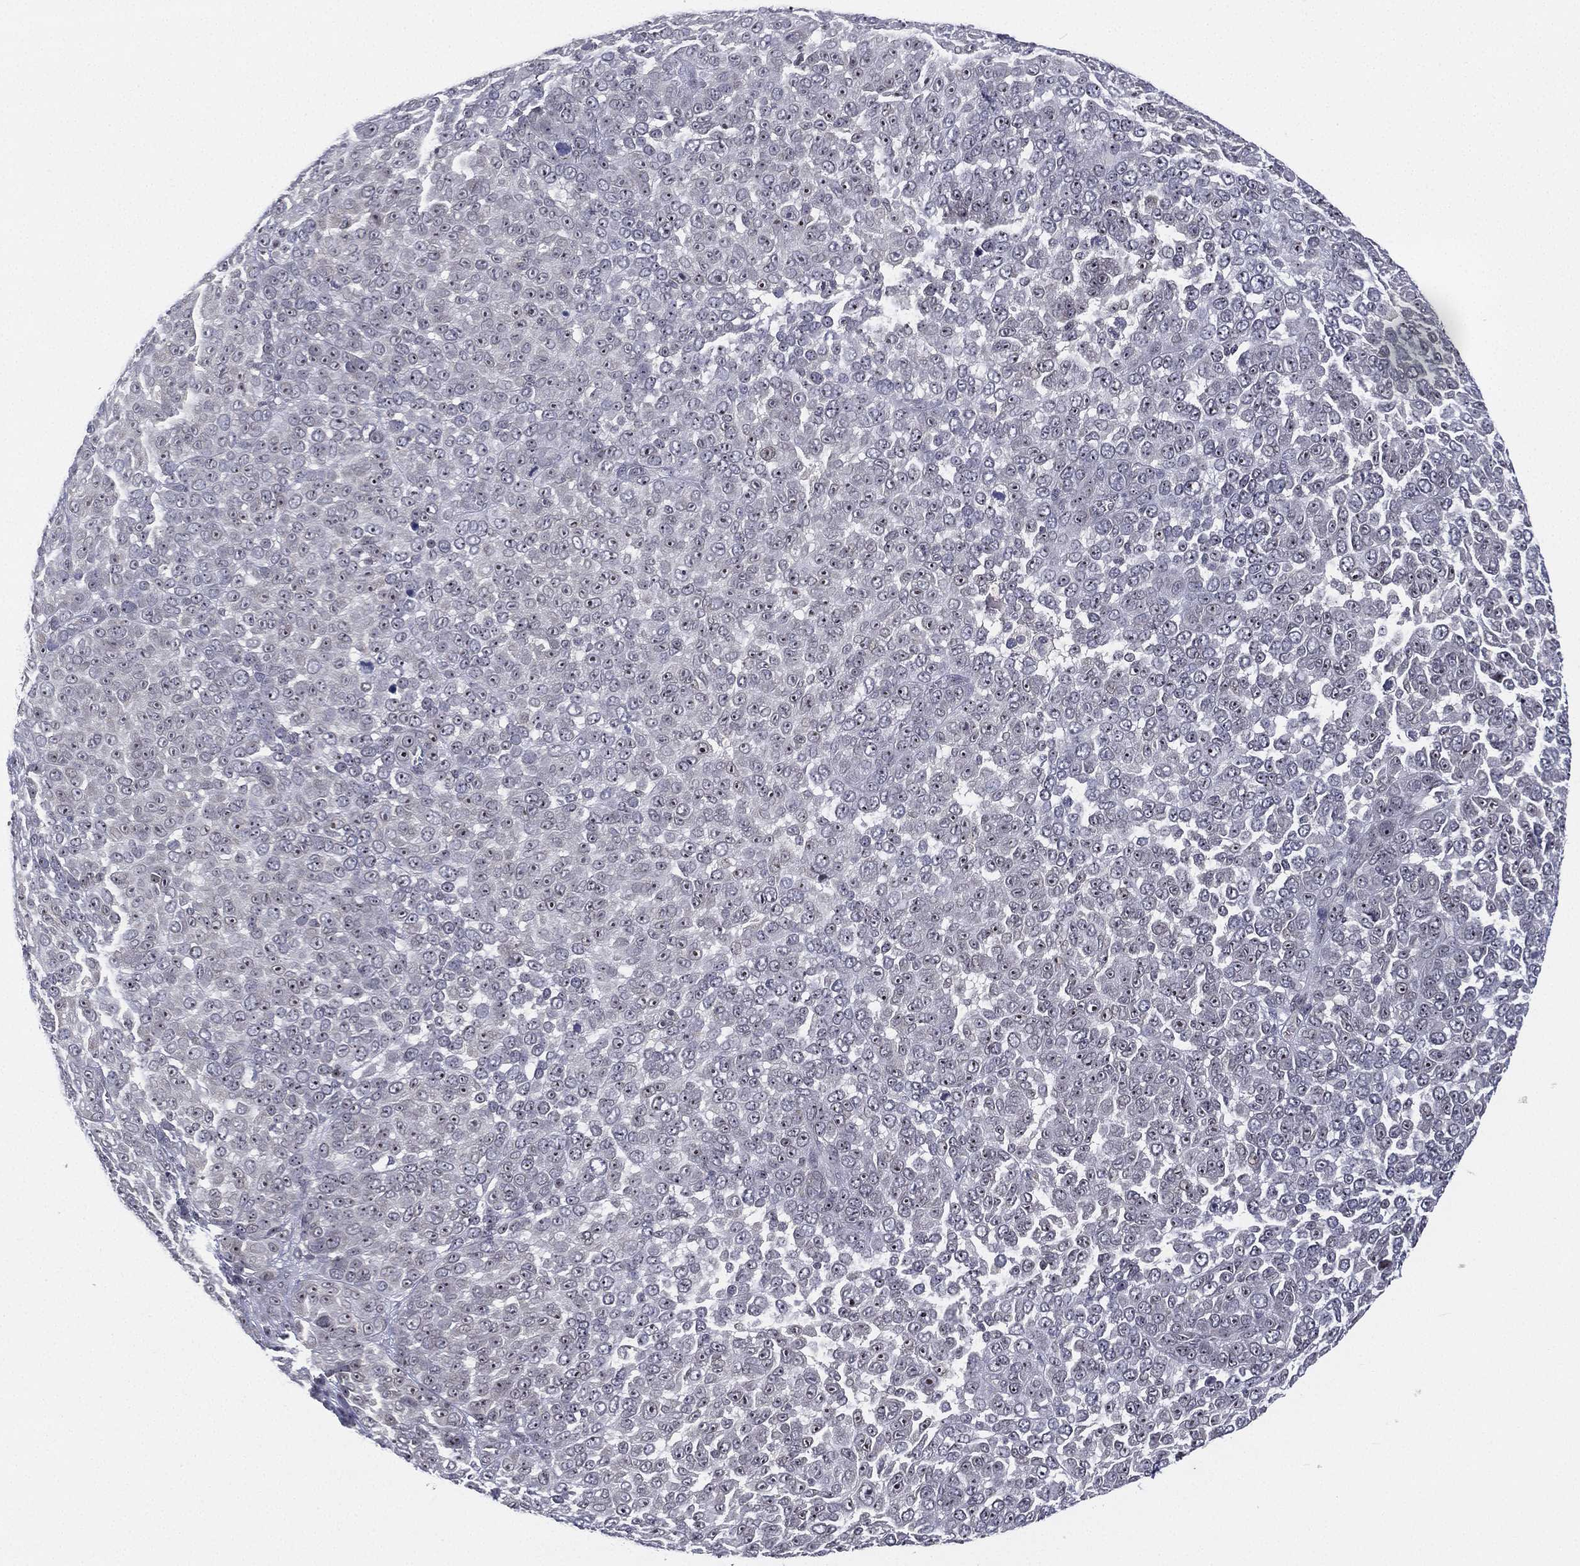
{"staining": {"intensity": "negative", "quantity": "none", "location": "none"}, "tissue": "melanoma", "cell_type": "Tumor cells", "image_type": "cancer", "snomed": [{"axis": "morphology", "description": "Malignant melanoma, NOS"}, {"axis": "topography", "description": "Skin"}], "caption": "Immunohistochemistry histopathology image of malignant melanoma stained for a protein (brown), which exhibits no expression in tumor cells.", "gene": "MS4A8", "patient": {"sex": "female", "age": 95}}